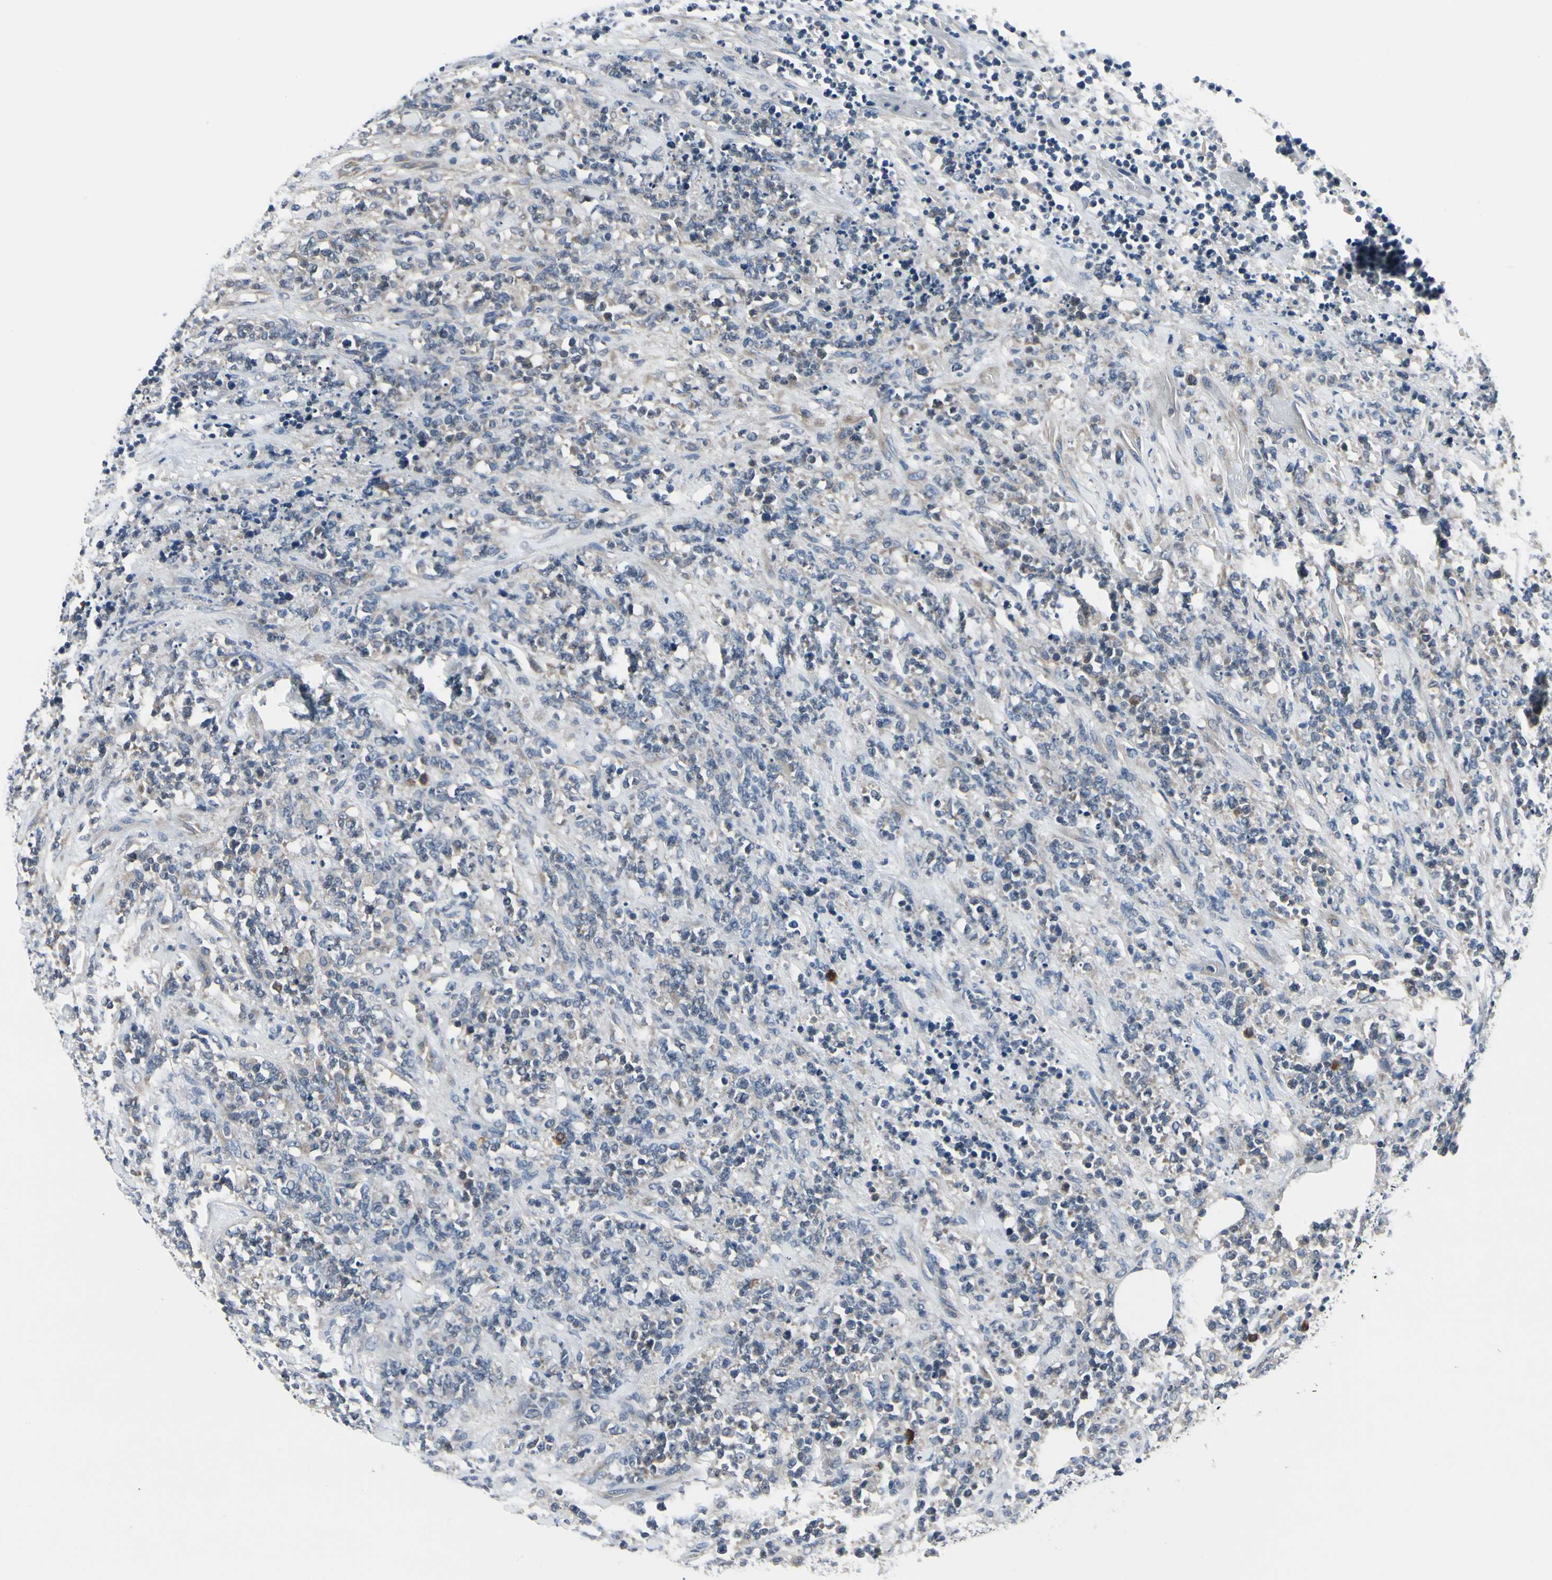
{"staining": {"intensity": "negative", "quantity": "none", "location": "none"}, "tissue": "lymphoma", "cell_type": "Tumor cells", "image_type": "cancer", "snomed": [{"axis": "morphology", "description": "Malignant lymphoma, non-Hodgkin's type, High grade"}, {"axis": "topography", "description": "Soft tissue"}], "caption": "This is a micrograph of immunohistochemistry staining of lymphoma, which shows no positivity in tumor cells.", "gene": "SELENOK", "patient": {"sex": "male", "age": 18}}